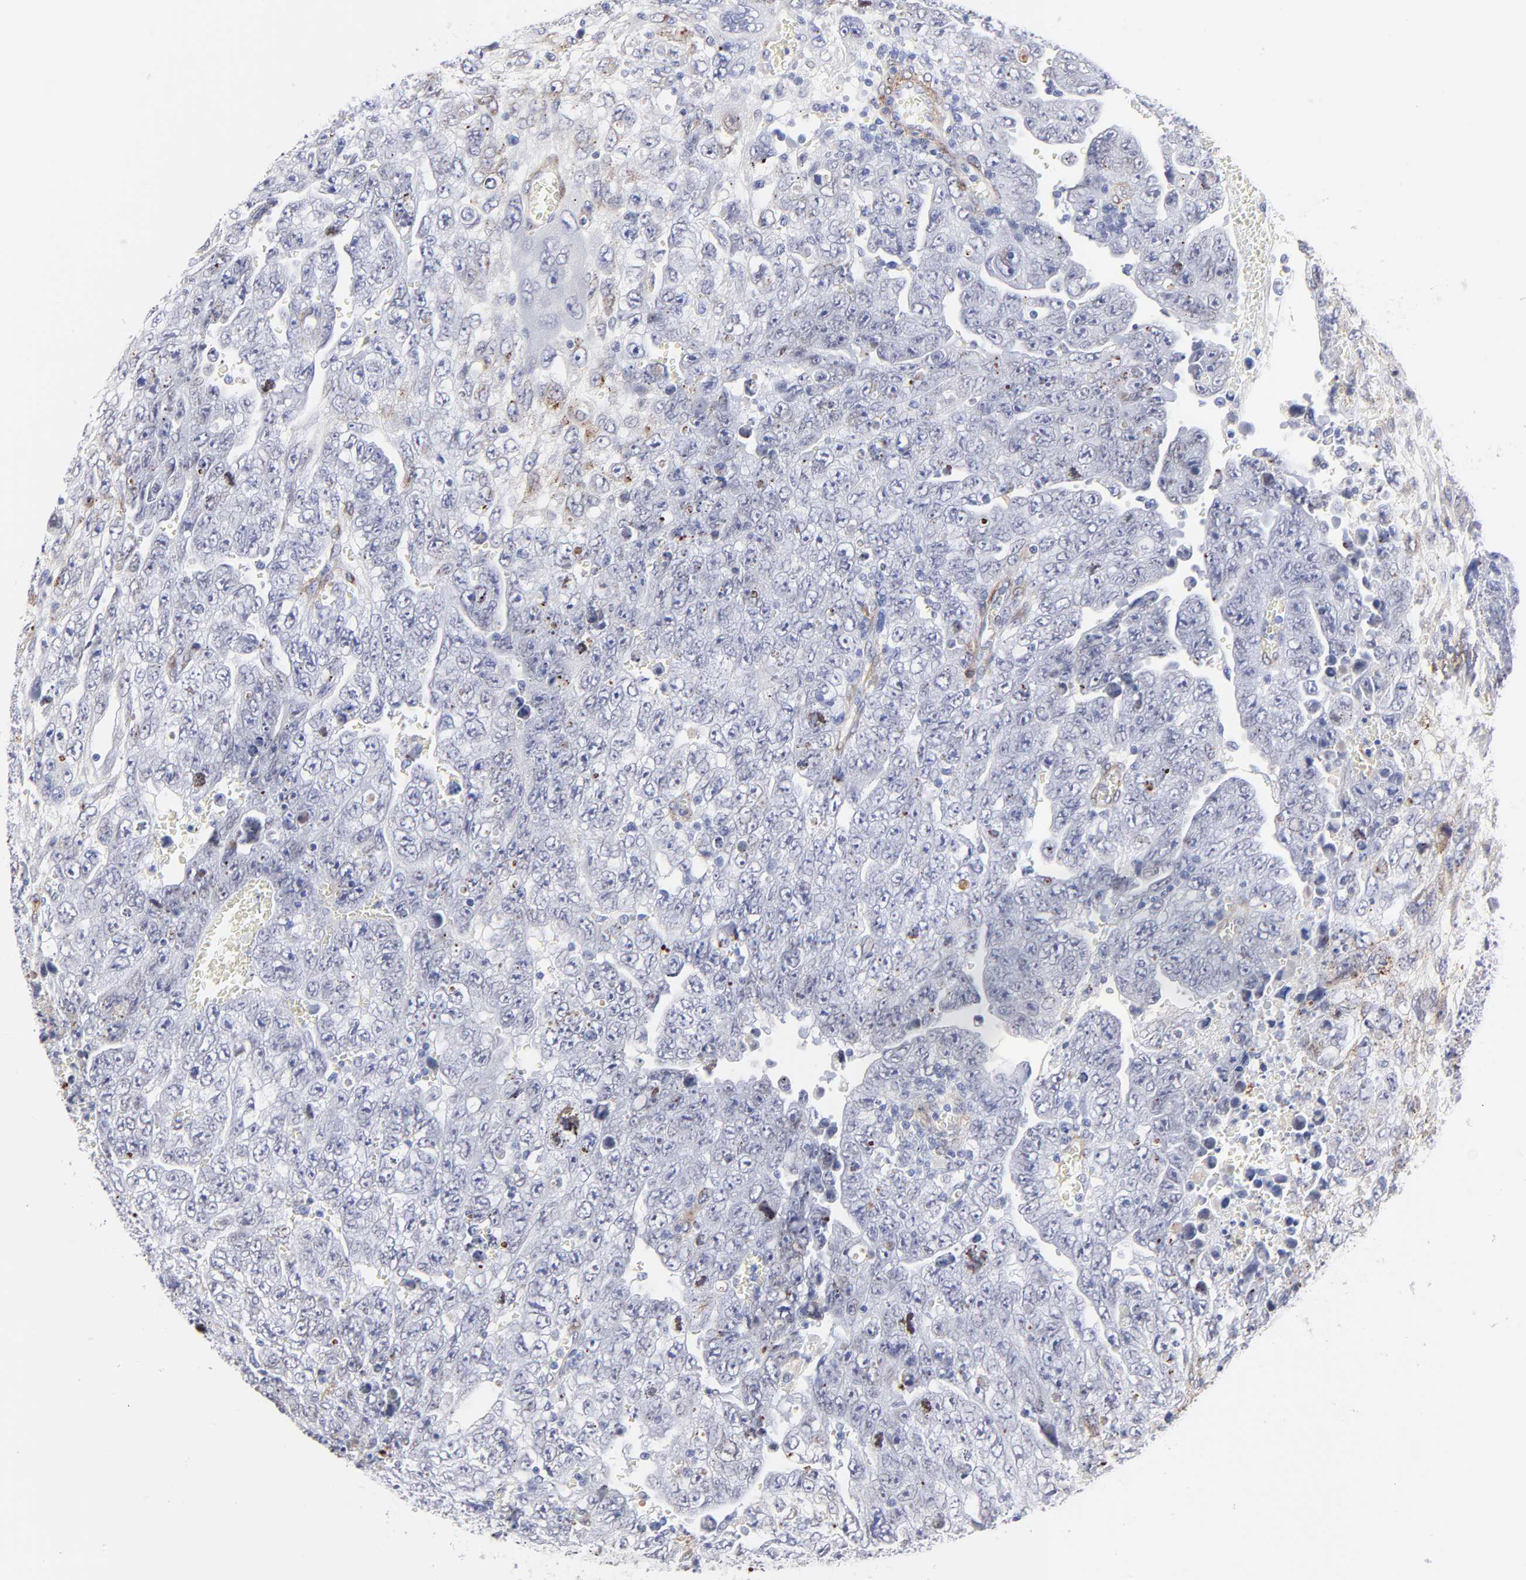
{"staining": {"intensity": "negative", "quantity": "none", "location": "none"}, "tissue": "testis cancer", "cell_type": "Tumor cells", "image_type": "cancer", "snomed": [{"axis": "morphology", "description": "Carcinoma, Embryonal, NOS"}, {"axis": "topography", "description": "Testis"}], "caption": "Immunohistochemical staining of human embryonal carcinoma (testis) reveals no significant positivity in tumor cells.", "gene": "PDGFRB", "patient": {"sex": "male", "age": 28}}